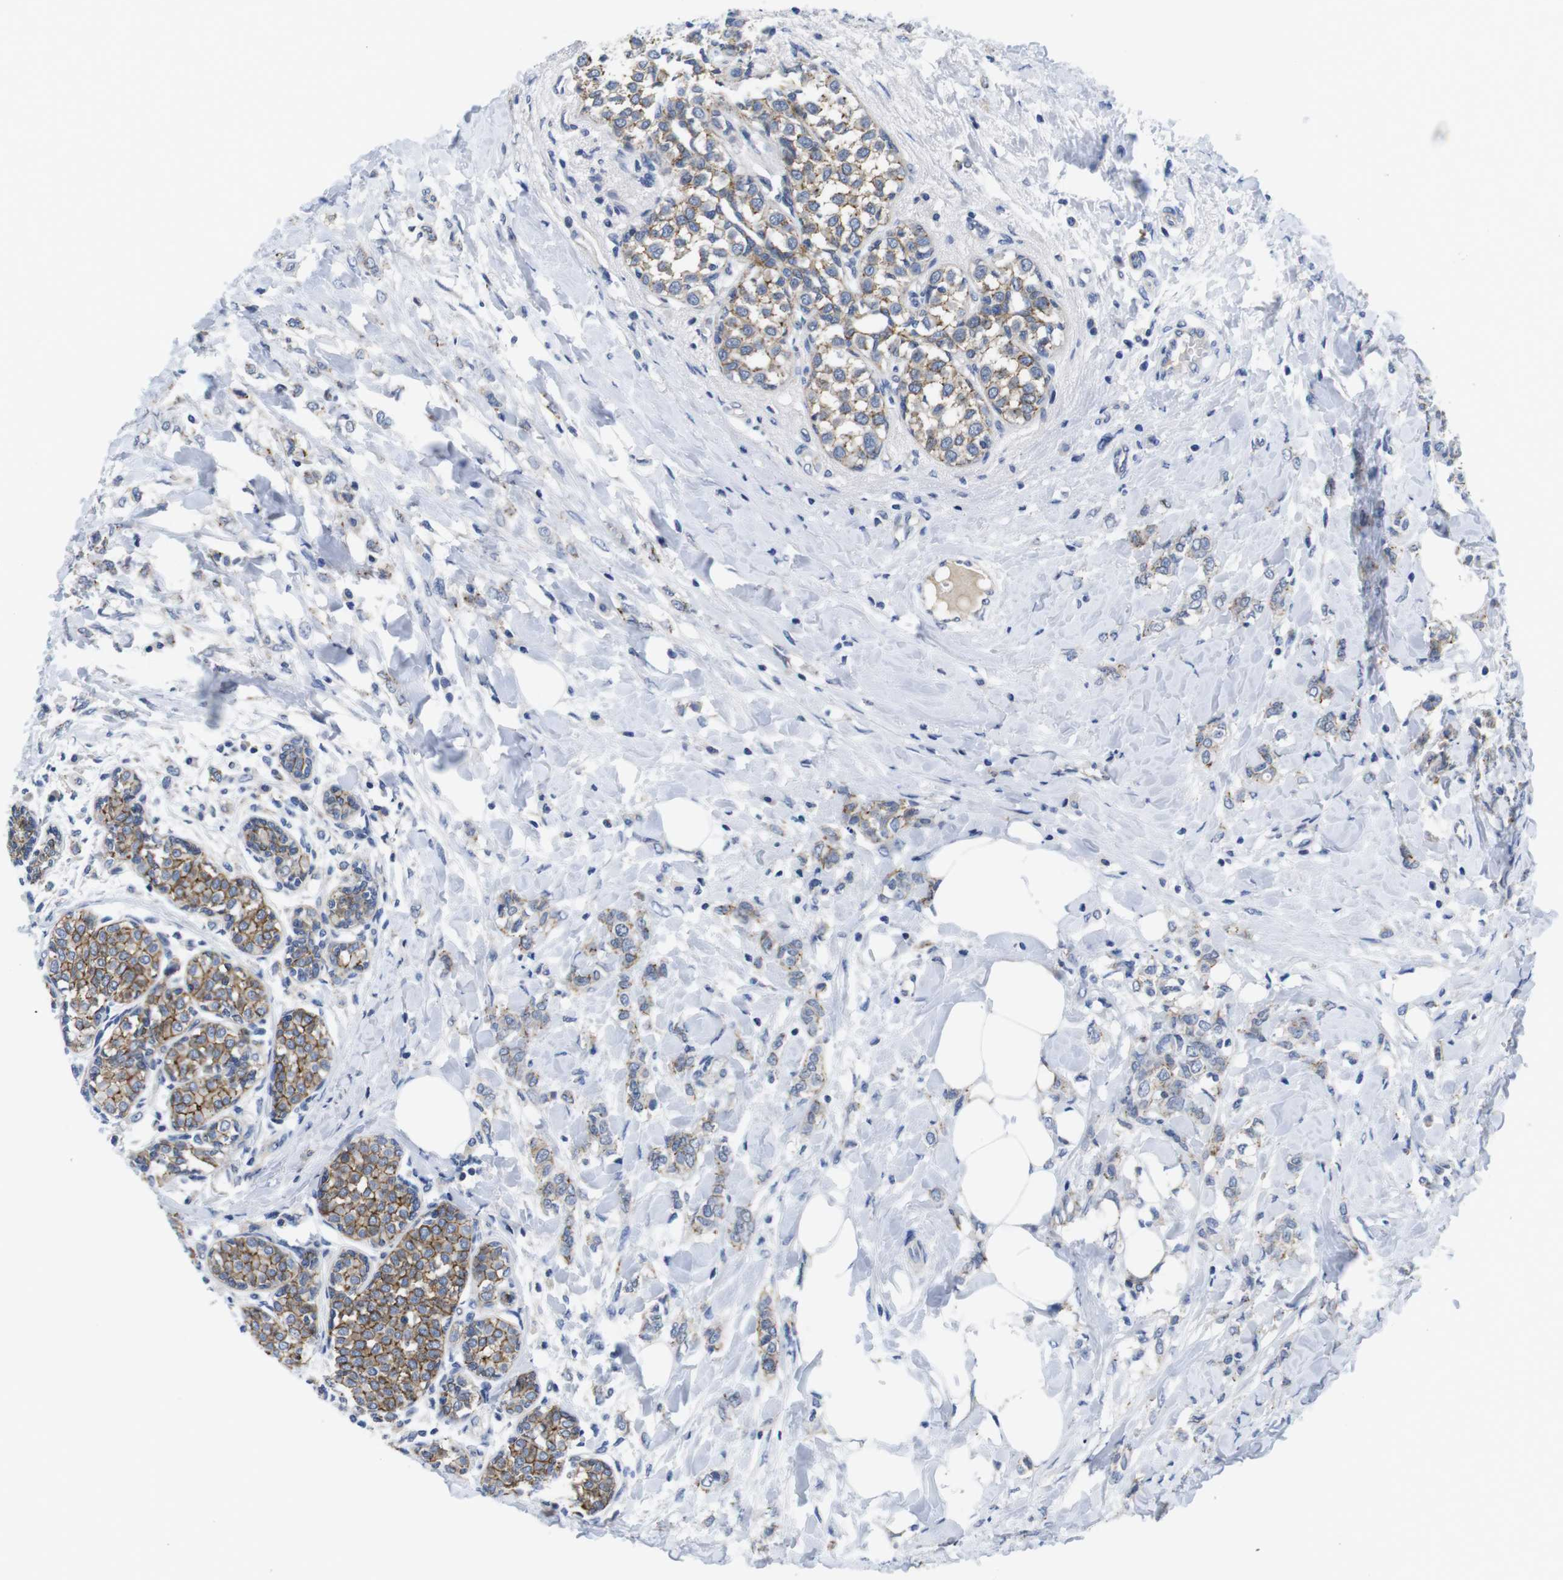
{"staining": {"intensity": "moderate", "quantity": "25%-75%", "location": "cytoplasmic/membranous"}, "tissue": "breast cancer", "cell_type": "Tumor cells", "image_type": "cancer", "snomed": [{"axis": "morphology", "description": "Lobular carcinoma, in situ"}, {"axis": "morphology", "description": "Lobular carcinoma"}, {"axis": "topography", "description": "Breast"}], "caption": "Protein staining displays moderate cytoplasmic/membranous staining in approximately 25%-75% of tumor cells in breast cancer.", "gene": "SCRIB", "patient": {"sex": "female", "age": 41}}